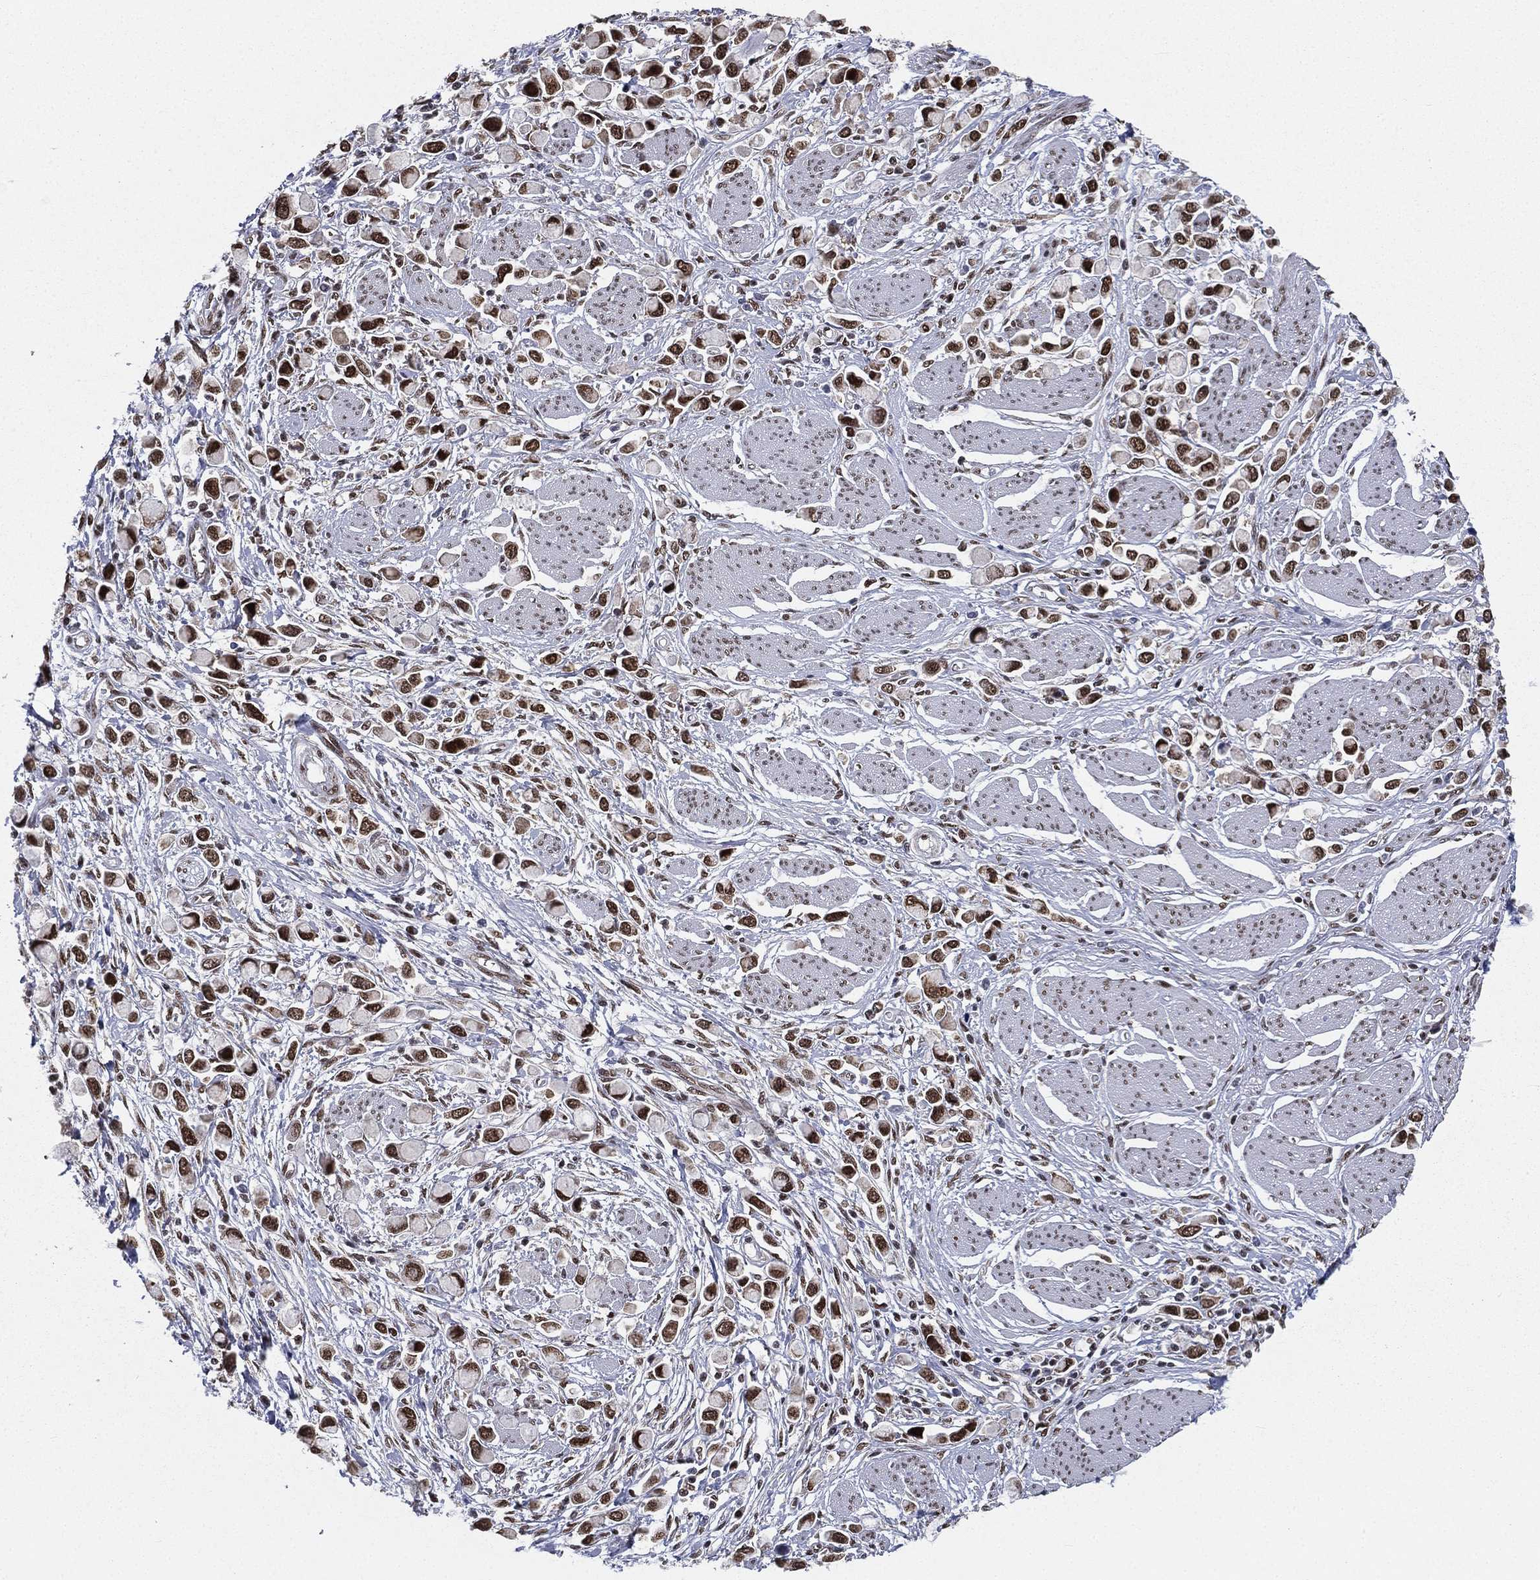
{"staining": {"intensity": "strong", "quantity": ">75%", "location": "nuclear"}, "tissue": "stomach cancer", "cell_type": "Tumor cells", "image_type": "cancer", "snomed": [{"axis": "morphology", "description": "Adenocarcinoma, NOS"}, {"axis": "topography", "description": "Stomach"}], "caption": "A histopathology image of human stomach cancer (adenocarcinoma) stained for a protein displays strong nuclear brown staining in tumor cells. The staining was performed using DAB (3,3'-diaminobenzidine) to visualize the protein expression in brown, while the nuclei were stained in blue with hematoxylin (Magnification: 20x).", "gene": "FUBP3", "patient": {"sex": "female", "age": 81}}